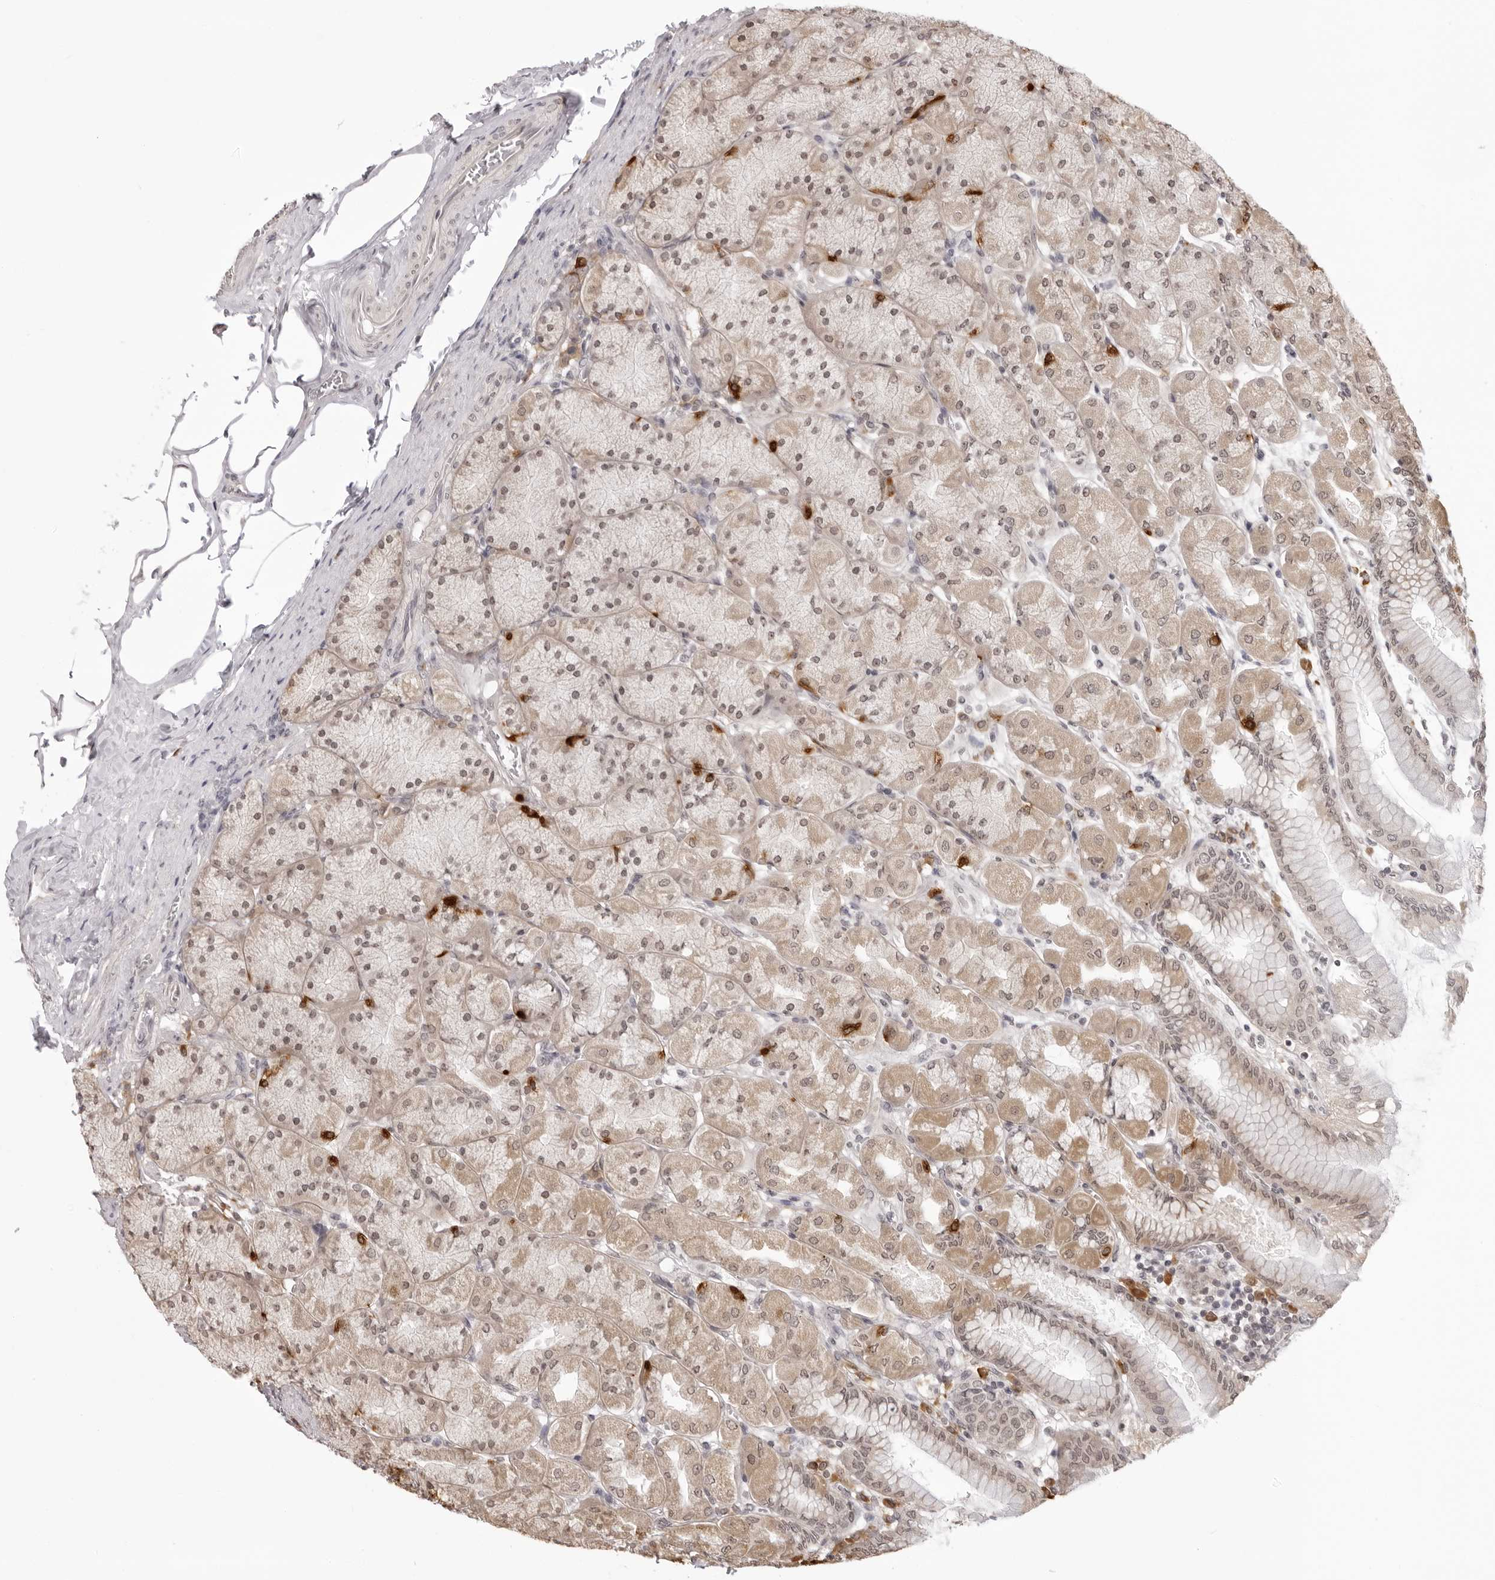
{"staining": {"intensity": "moderate", "quantity": ">75%", "location": "cytoplasmic/membranous,nuclear"}, "tissue": "stomach", "cell_type": "Glandular cells", "image_type": "normal", "snomed": [{"axis": "morphology", "description": "Normal tissue, NOS"}, {"axis": "topography", "description": "Stomach, upper"}], "caption": "This is a micrograph of IHC staining of normal stomach, which shows moderate positivity in the cytoplasmic/membranous,nuclear of glandular cells.", "gene": "ZC3H11A", "patient": {"sex": "female", "age": 56}}